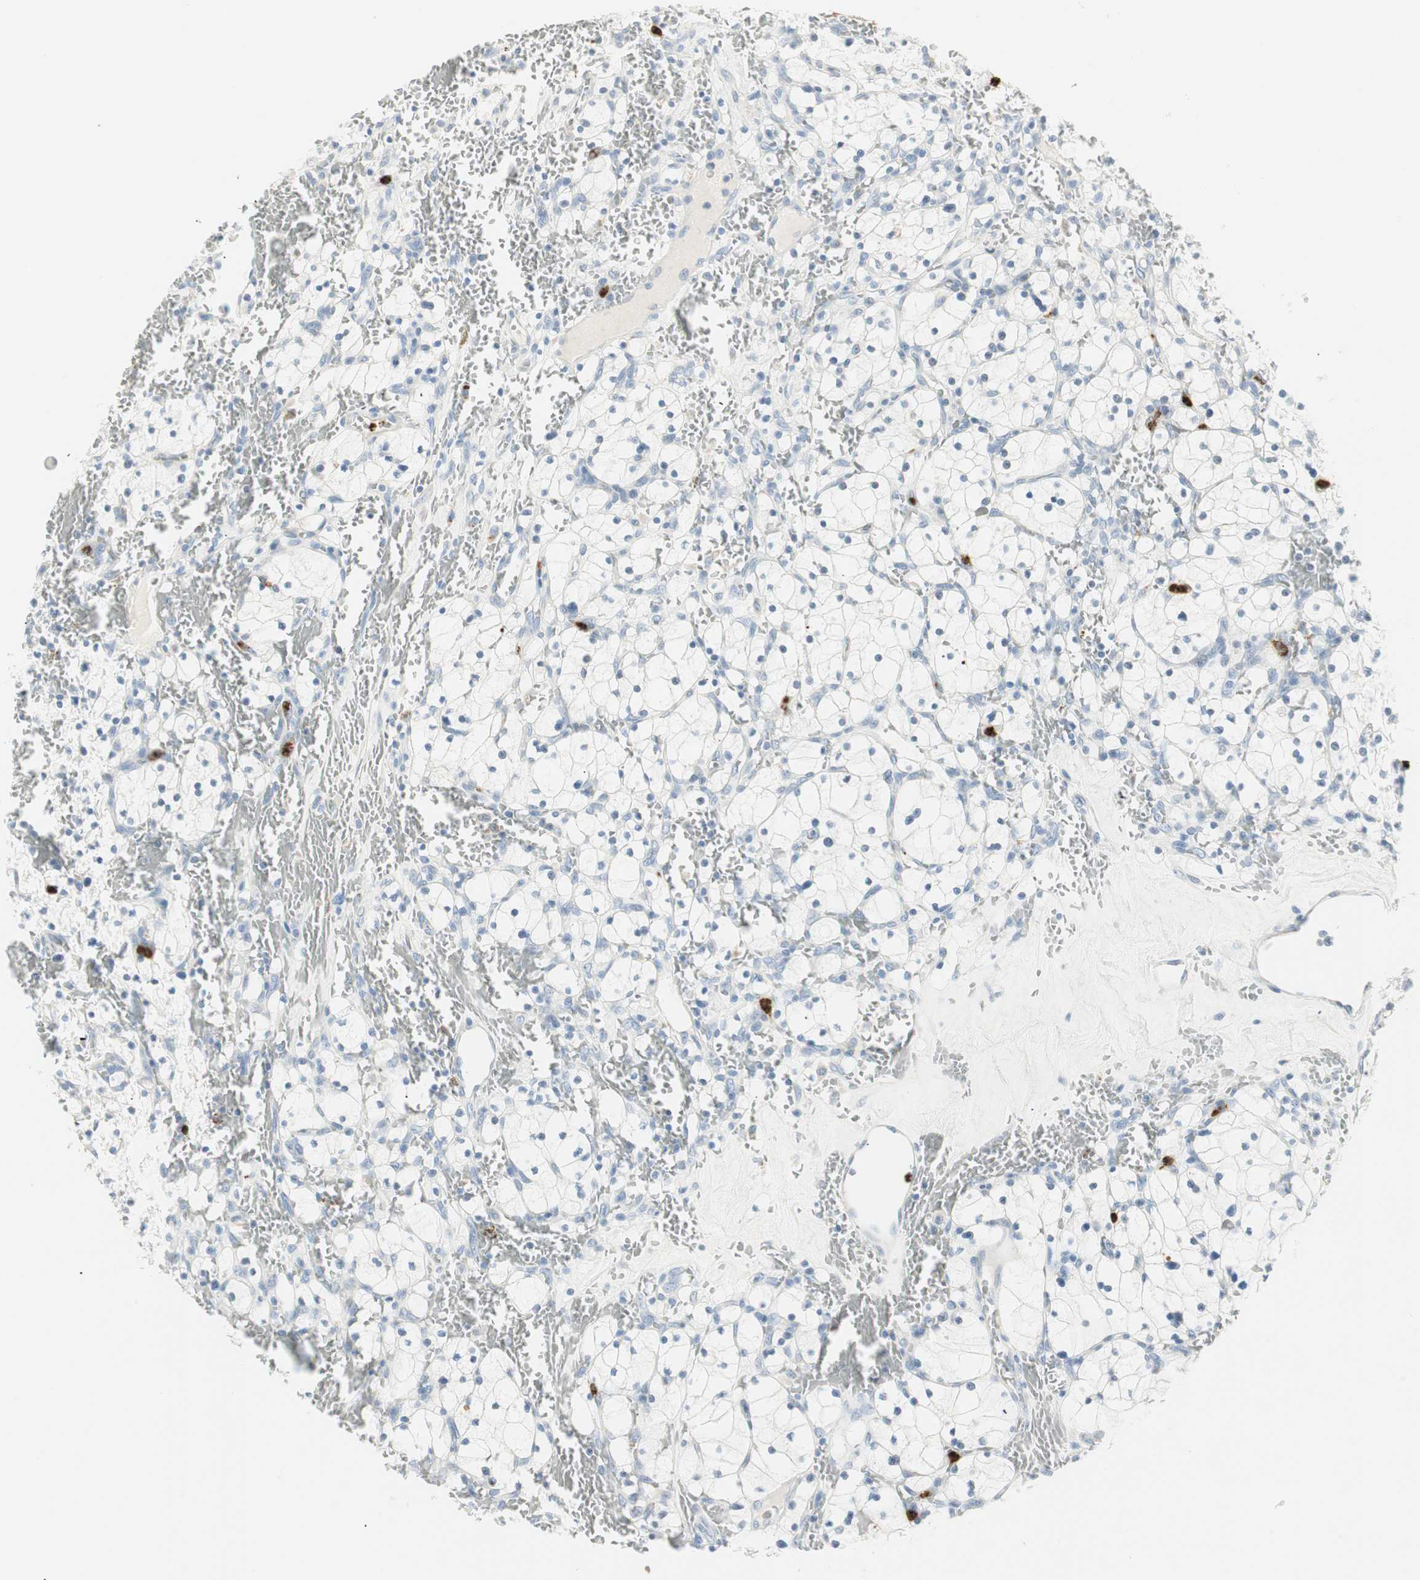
{"staining": {"intensity": "negative", "quantity": "none", "location": "none"}, "tissue": "renal cancer", "cell_type": "Tumor cells", "image_type": "cancer", "snomed": [{"axis": "morphology", "description": "Adenocarcinoma, NOS"}, {"axis": "topography", "description": "Kidney"}], "caption": "High magnification brightfield microscopy of renal cancer stained with DAB (3,3'-diaminobenzidine) (brown) and counterstained with hematoxylin (blue): tumor cells show no significant staining. Brightfield microscopy of immunohistochemistry stained with DAB (brown) and hematoxylin (blue), captured at high magnification.", "gene": "PRTN3", "patient": {"sex": "female", "age": 83}}